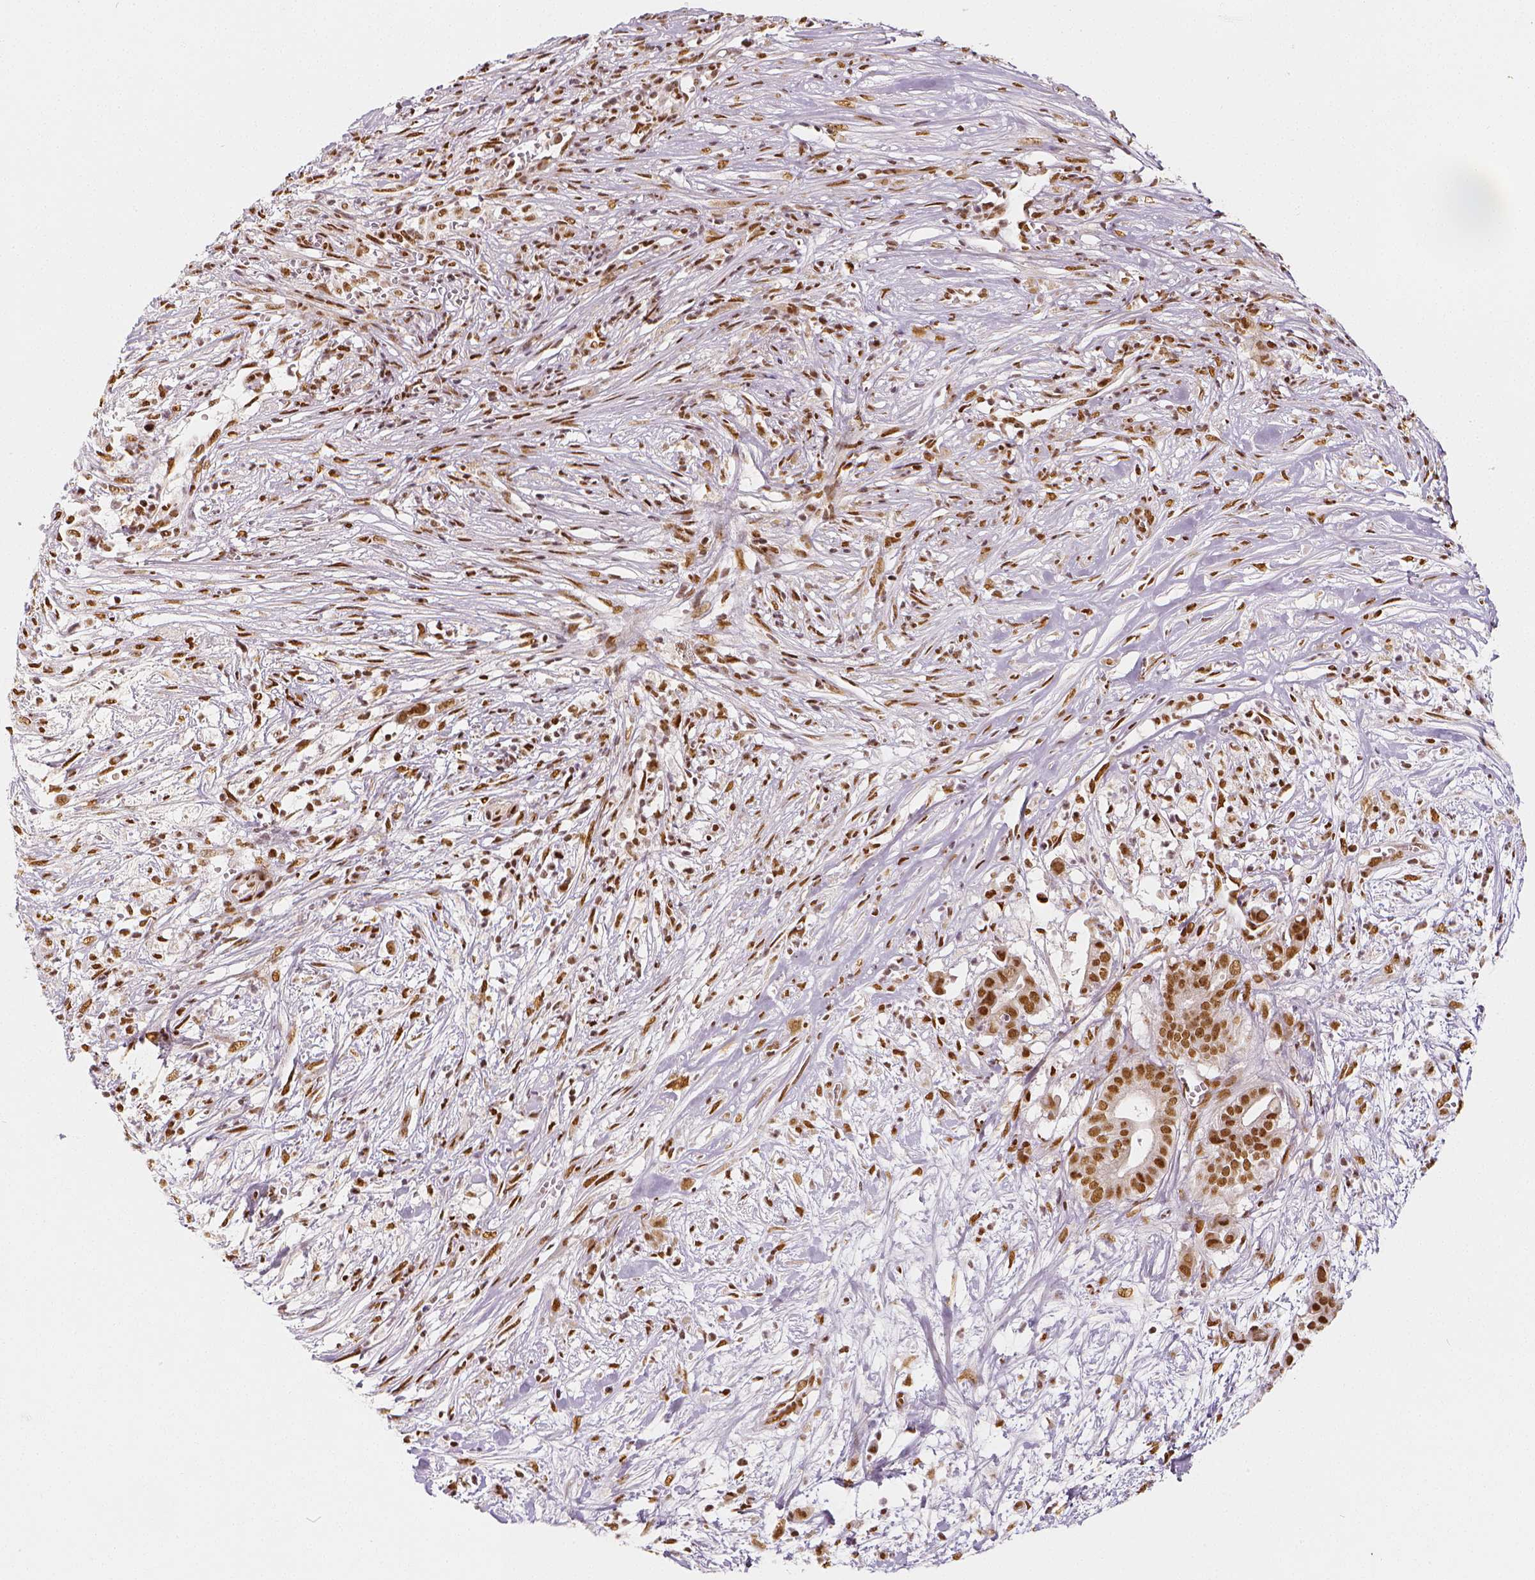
{"staining": {"intensity": "moderate", "quantity": ">75%", "location": "nuclear"}, "tissue": "pancreatic cancer", "cell_type": "Tumor cells", "image_type": "cancer", "snomed": [{"axis": "morphology", "description": "Adenocarcinoma, NOS"}, {"axis": "topography", "description": "Pancreas"}], "caption": "Protein staining of pancreatic cancer (adenocarcinoma) tissue reveals moderate nuclear staining in about >75% of tumor cells.", "gene": "KDM5B", "patient": {"sex": "male", "age": 61}}